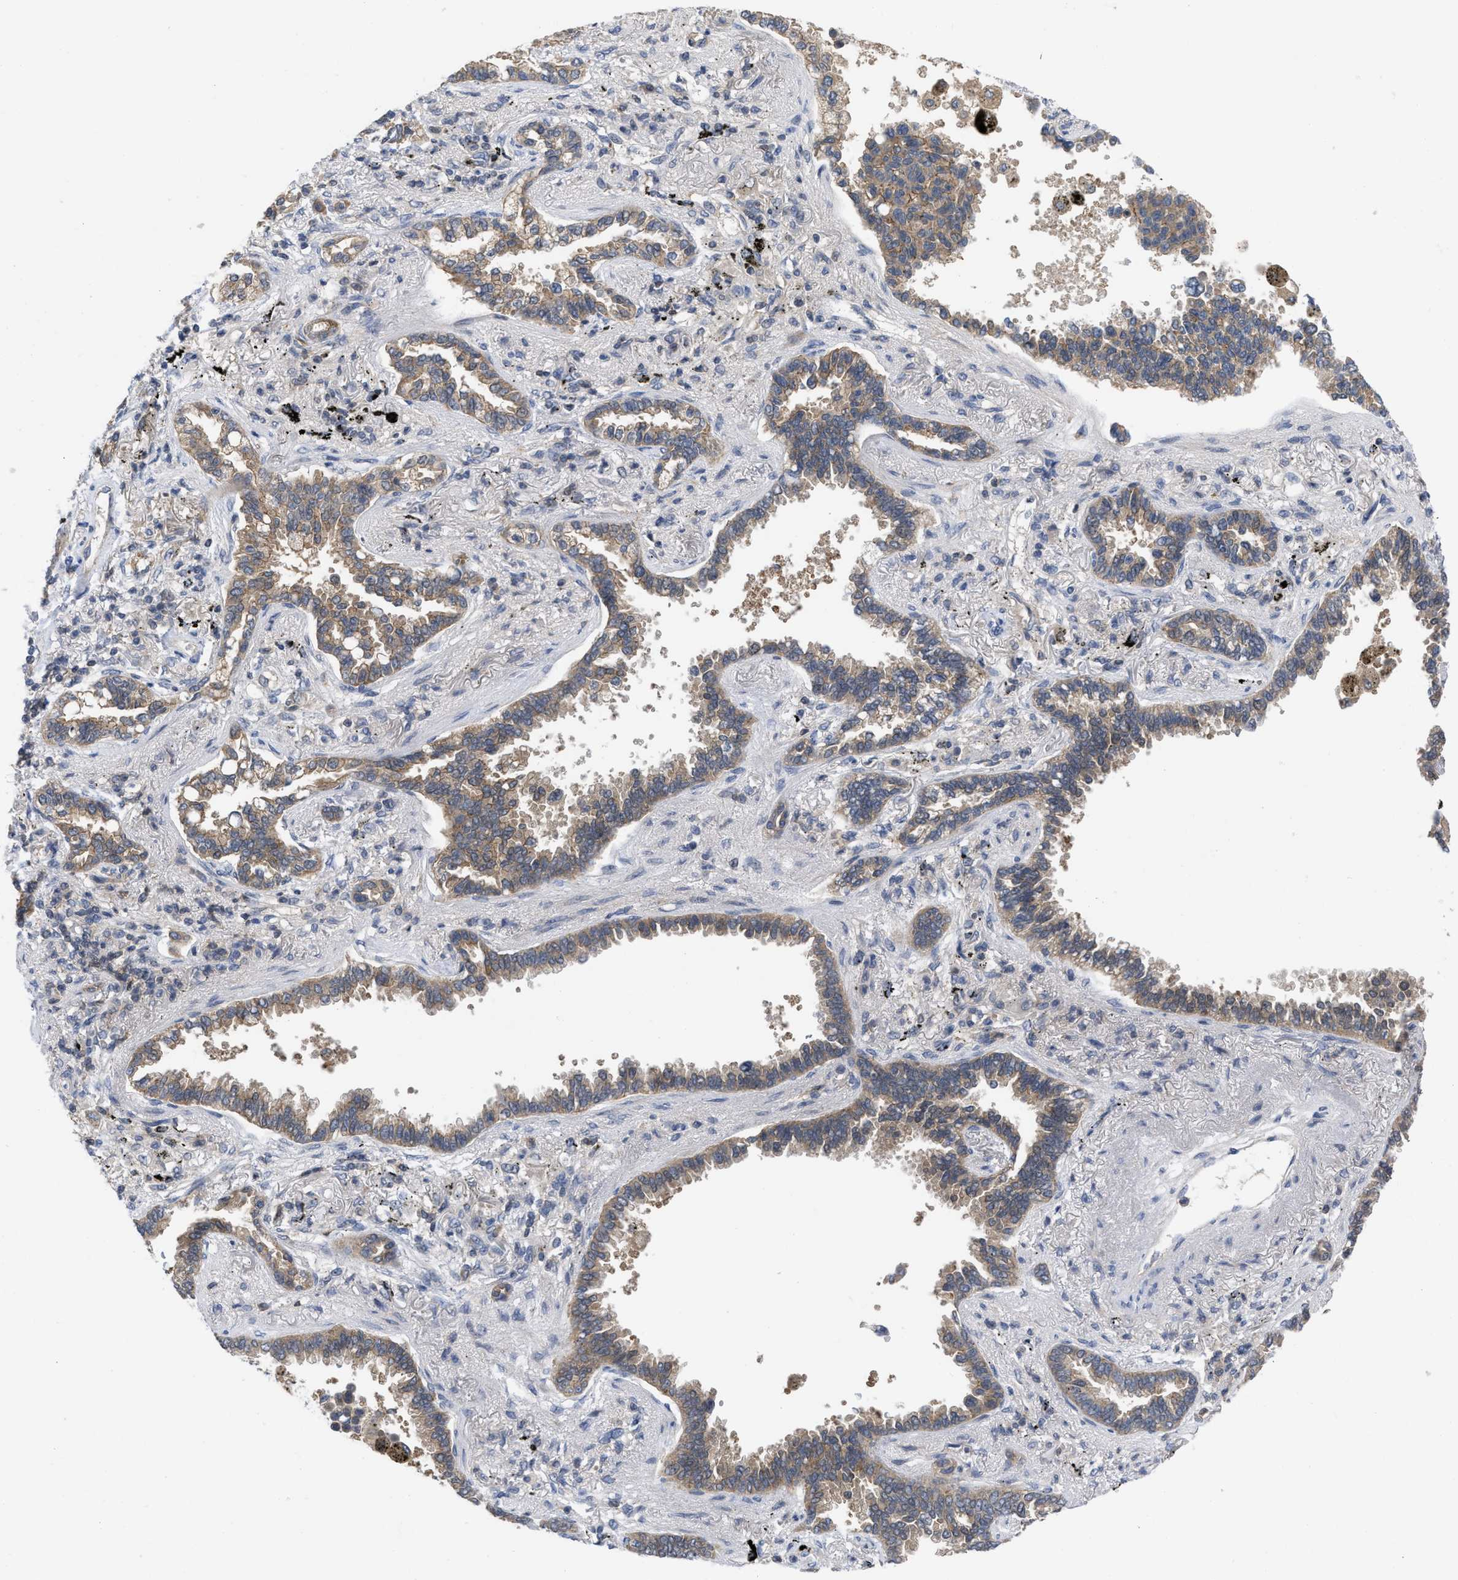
{"staining": {"intensity": "moderate", "quantity": ">75%", "location": "cytoplasmic/membranous"}, "tissue": "lung cancer", "cell_type": "Tumor cells", "image_type": "cancer", "snomed": [{"axis": "morphology", "description": "Normal tissue, NOS"}, {"axis": "morphology", "description": "Adenocarcinoma, NOS"}, {"axis": "topography", "description": "Lung"}], "caption": "A brown stain labels moderate cytoplasmic/membranous positivity of a protein in human lung adenocarcinoma tumor cells. (Stains: DAB in brown, nuclei in blue, Microscopy: brightfield microscopy at high magnification).", "gene": "LDAF1", "patient": {"sex": "male", "age": 59}}